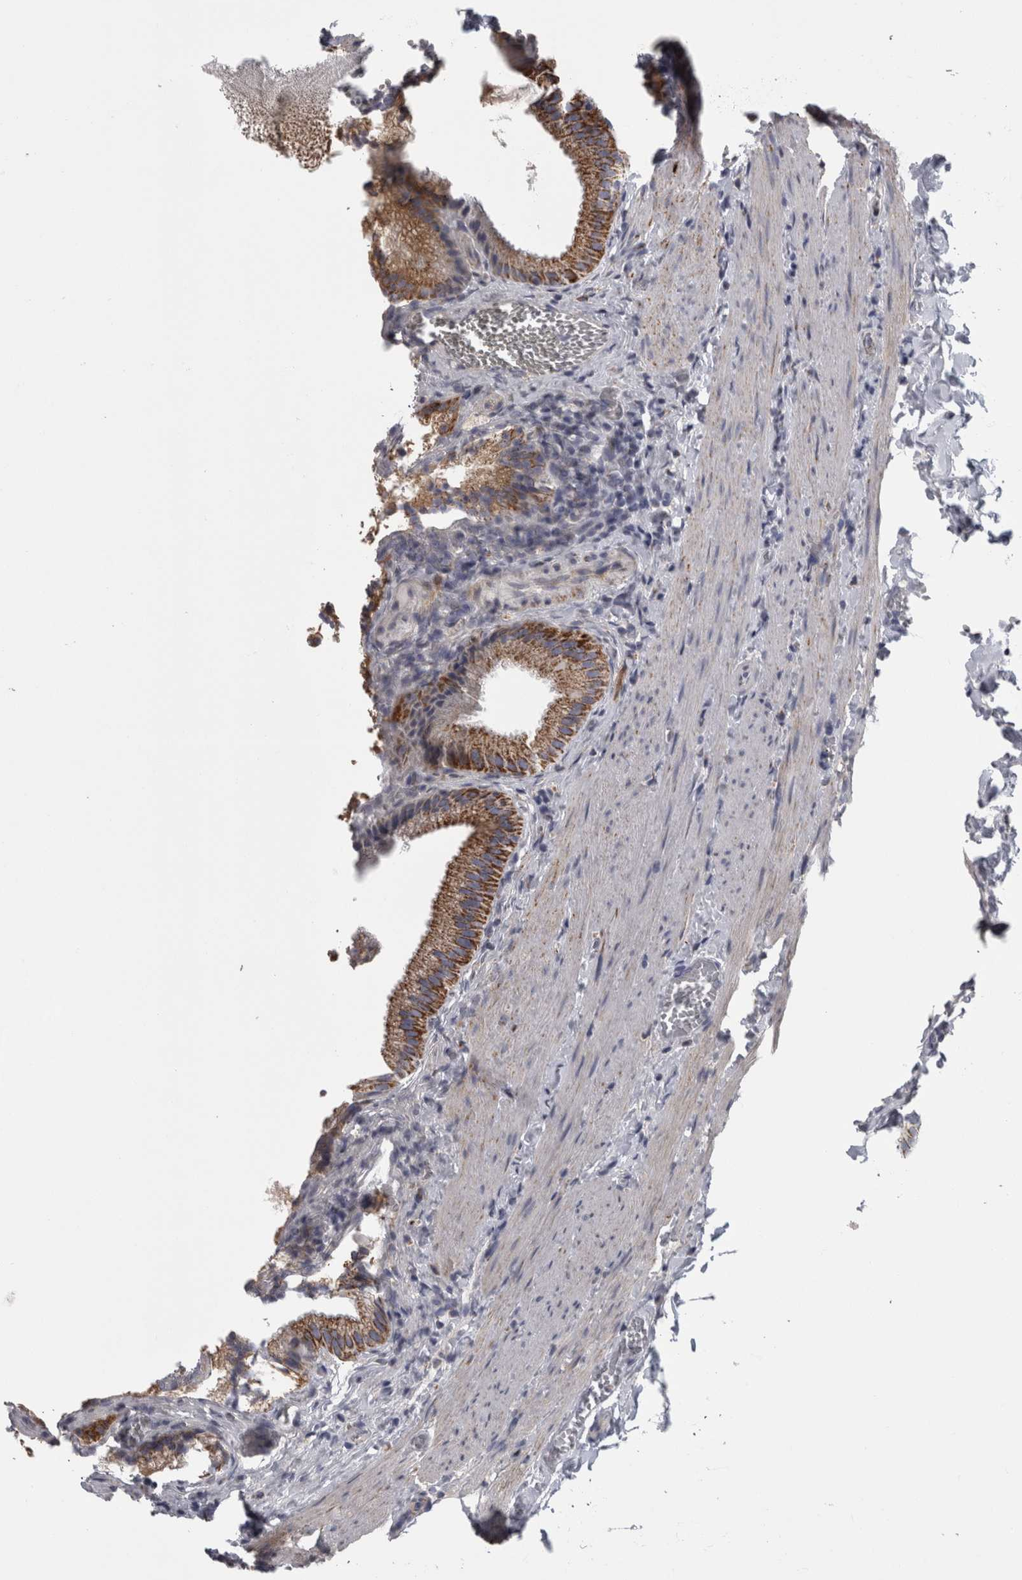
{"staining": {"intensity": "strong", "quantity": ">75%", "location": "cytoplasmic/membranous"}, "tissue": "gallbladder", "cell_type": "Glandular cells", "image_type": "normal", "snomed": [{"axis": "morphology", "description": "Normal tissue, NOS"}, {"axis": "topography", "description": "Gallbladder"}], "caption": "IHC of unremarkable human gallbladder shows high levels of strong cytoplasmic/membranous expression in approximately >75% of glandular cells. The staining was performed using DAB to visualize the protein expression in brown, while the nuclei were stained in blue with hematoxylin (Magnification: 20x).", "gene": "DBT", "patient": {"sex": "male", "age": 38}}